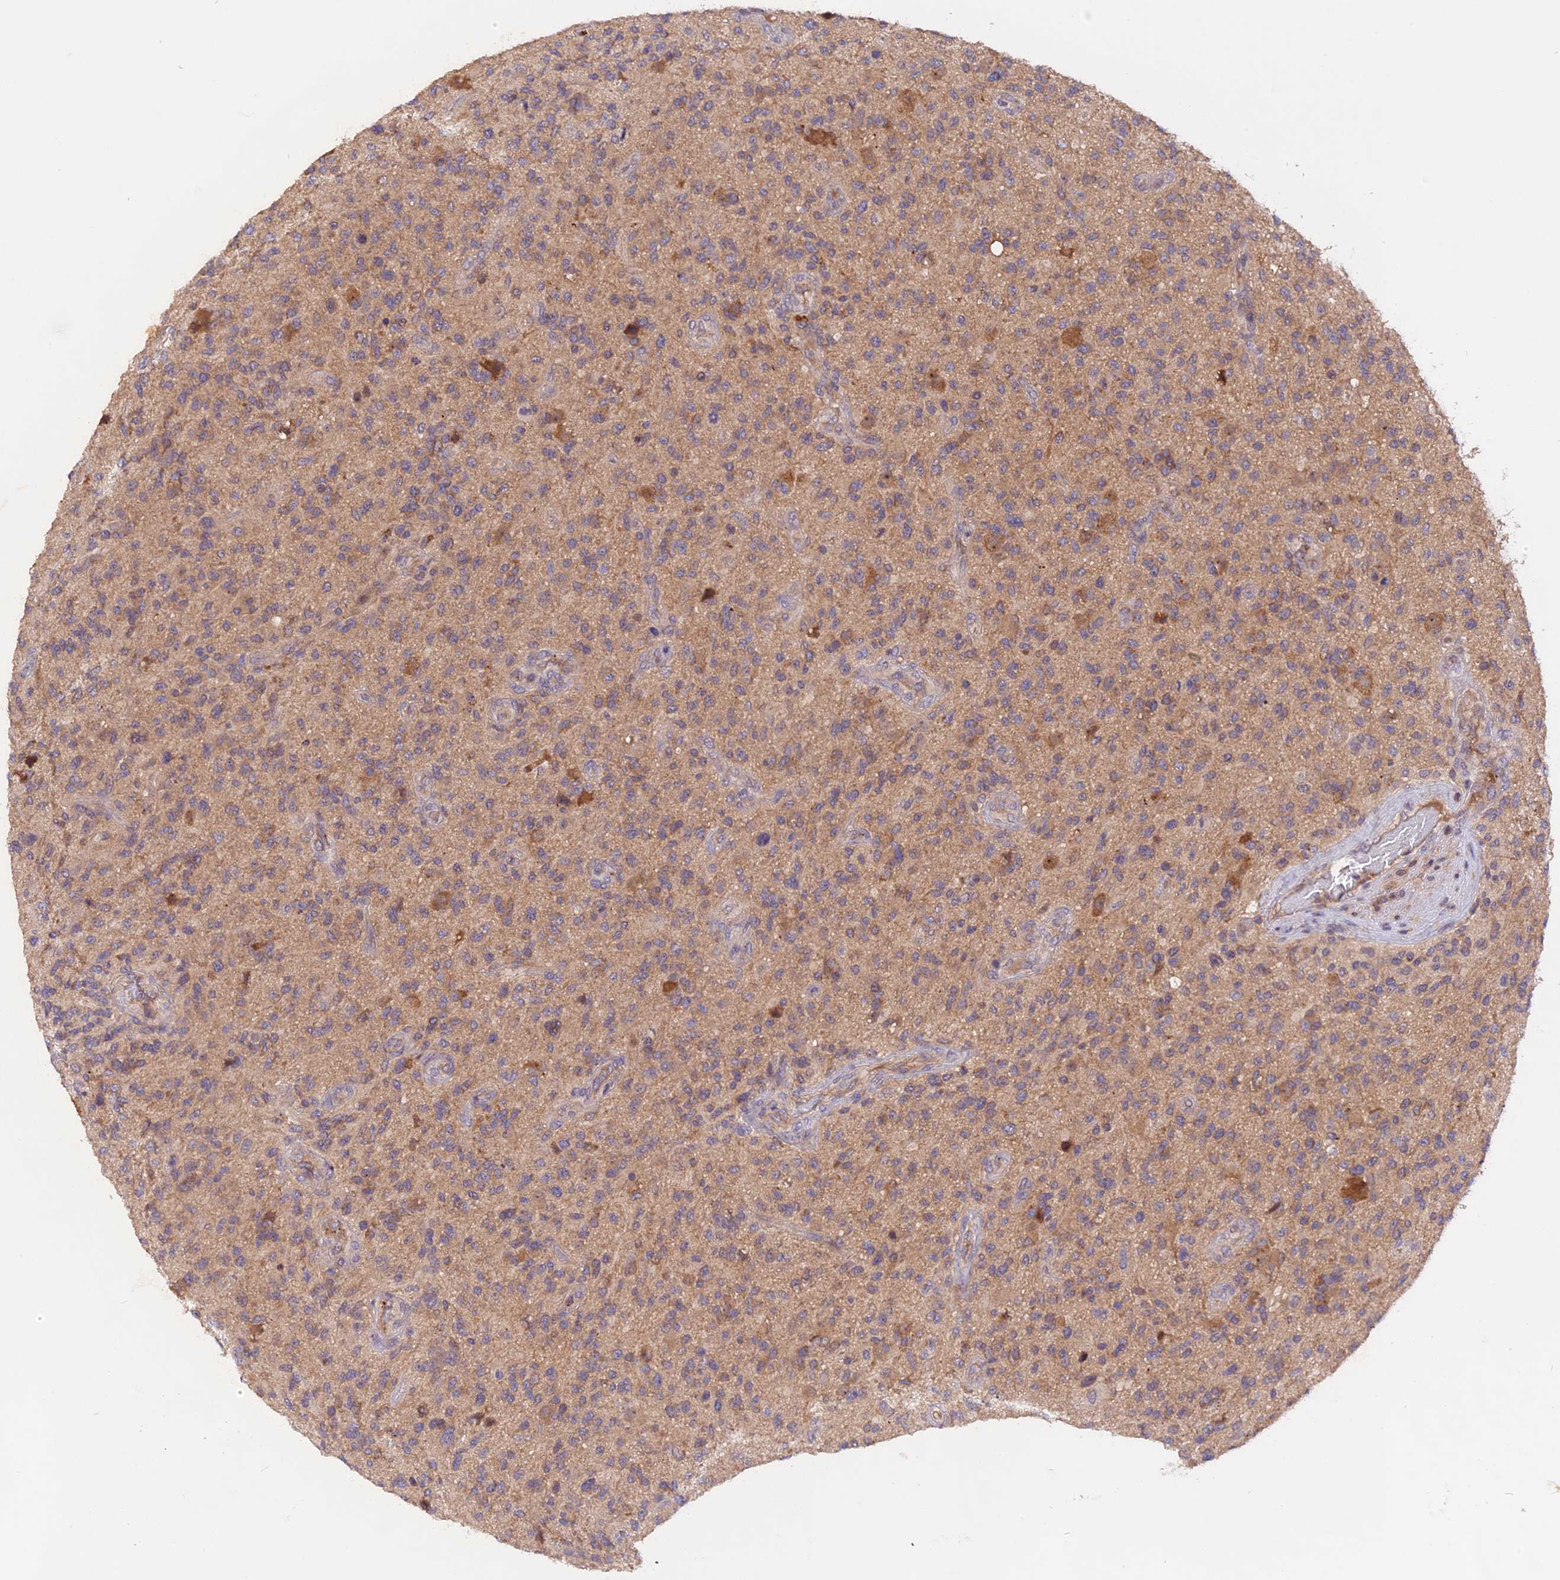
{"staining": {"intensity": "moderate", "quantity": "25%-75%", "location": "cytoplasmic/membranous"}, "tissue": "glioma", "cell_type": "Tumor cells", "image_type": "cancer", "snomed": [{"axis": "morphology", "description": "Glioma, malignant, High grade"}, {"axis": "topography", "description": "Brain"}], "caption": "The immunohistochemical stain shows moderate cytoplasmic/membranous expression in tumor cells of glioma tissue. (brown staining indicates protein expression, while blue staining denotes nuclei).", "gene": "MARK4", "patient": {"sex": "male", "age": 47}}